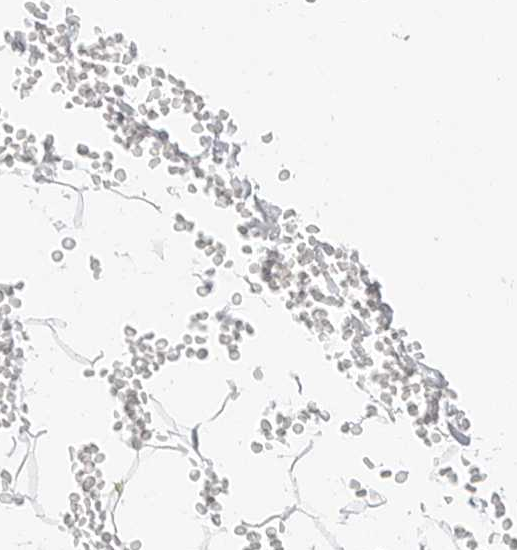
{"staining": {"intensity": "negative", "quantity": "none", "location": "none"}, "tissue": "adipose tissue", "cell_type": "Adipocytes", "image_type": "normal", "snomed": [{"axis": "morphology", "description": "Normal tissue, NOS"}, {"axis": "topography", "description": "Breast"}], "caption": "This is a image of immunohistochemistry (IHC) staining of unremarkable adipose tissue, which shows no staining in adipocytes.", "gene": "PARP10", "patient": {"sex": "female", "age": 23}}